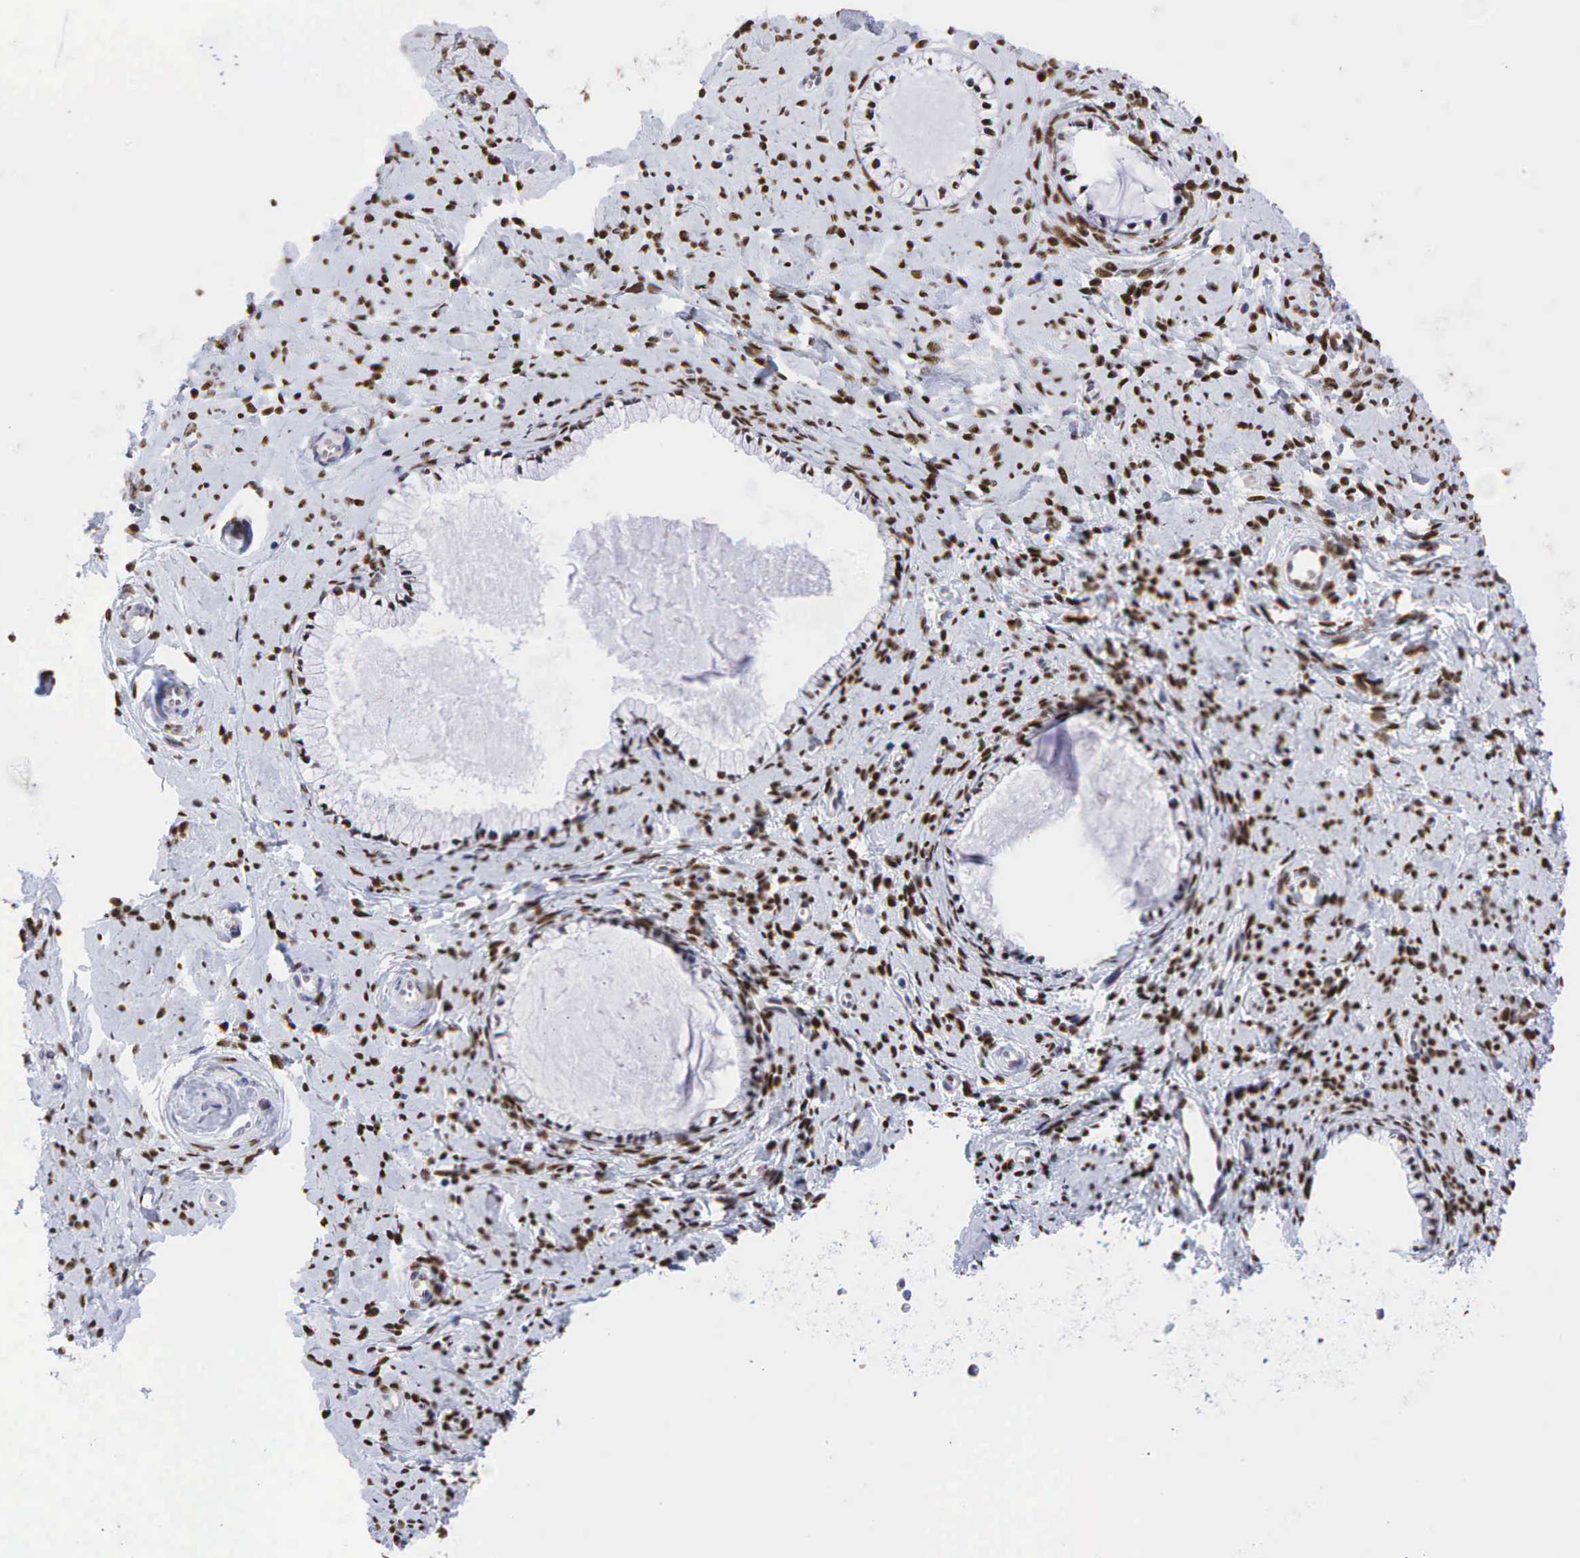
{"staining": {"intensity": "moderate", "quantity": "<25%", "location": "nuclear"}, "tissue": "cervix", "cell_type": "Glandular cells", "image_type": "normal", "snomed": [{"axis": "morphology", "description": "Normal tissue, NOS"}, {"axis": "topography", "description": "Cervix"}], "caption": "Glandular cells show low levels of moderate nuclear staining in approximately <25% of cells in normal cervix.", "gene": "AR", "patient": {"sex": "female", "age": 70}}